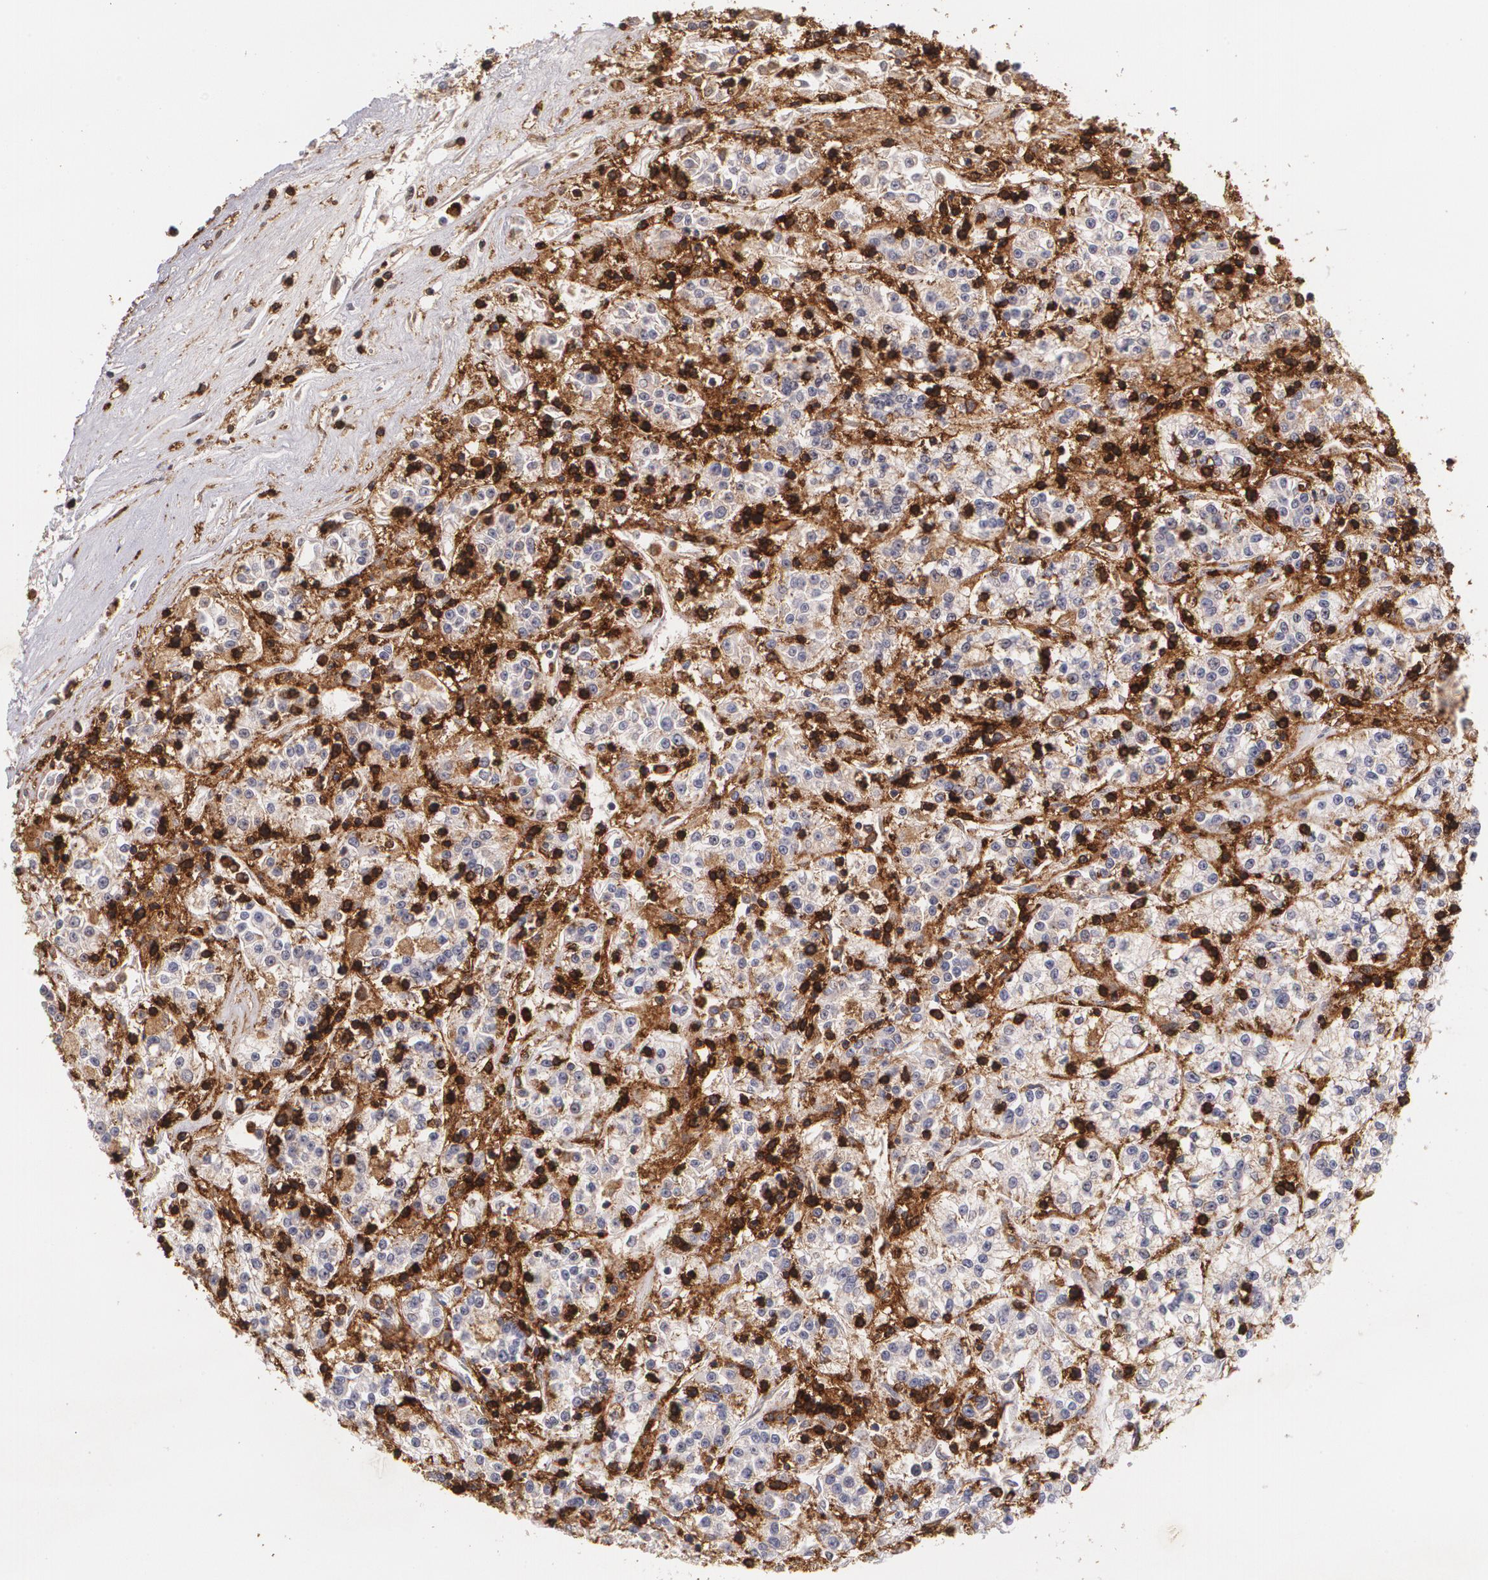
{"staining": {"intensity": "weak", "quantity": ">75%", "location": "cytoplasmic/membranous"}, "tissue": "renal cancer", "cell_type": "Tumor cells", "image_type": "cancer", "snomed": [{"axis": "morphology", "description": "Adenocarcinoma, NOS"}, {"axis": "topography", "description": "Kidney"}], "caption": "High-power microscopy captured an IHC micrograph of renal adenocarcinoma, revealing weak cytoplasmic/membranous staining in about >75% of tumor cells.", "gene": "PTPRC", "patient": {"sex": "female", "age": 76}}